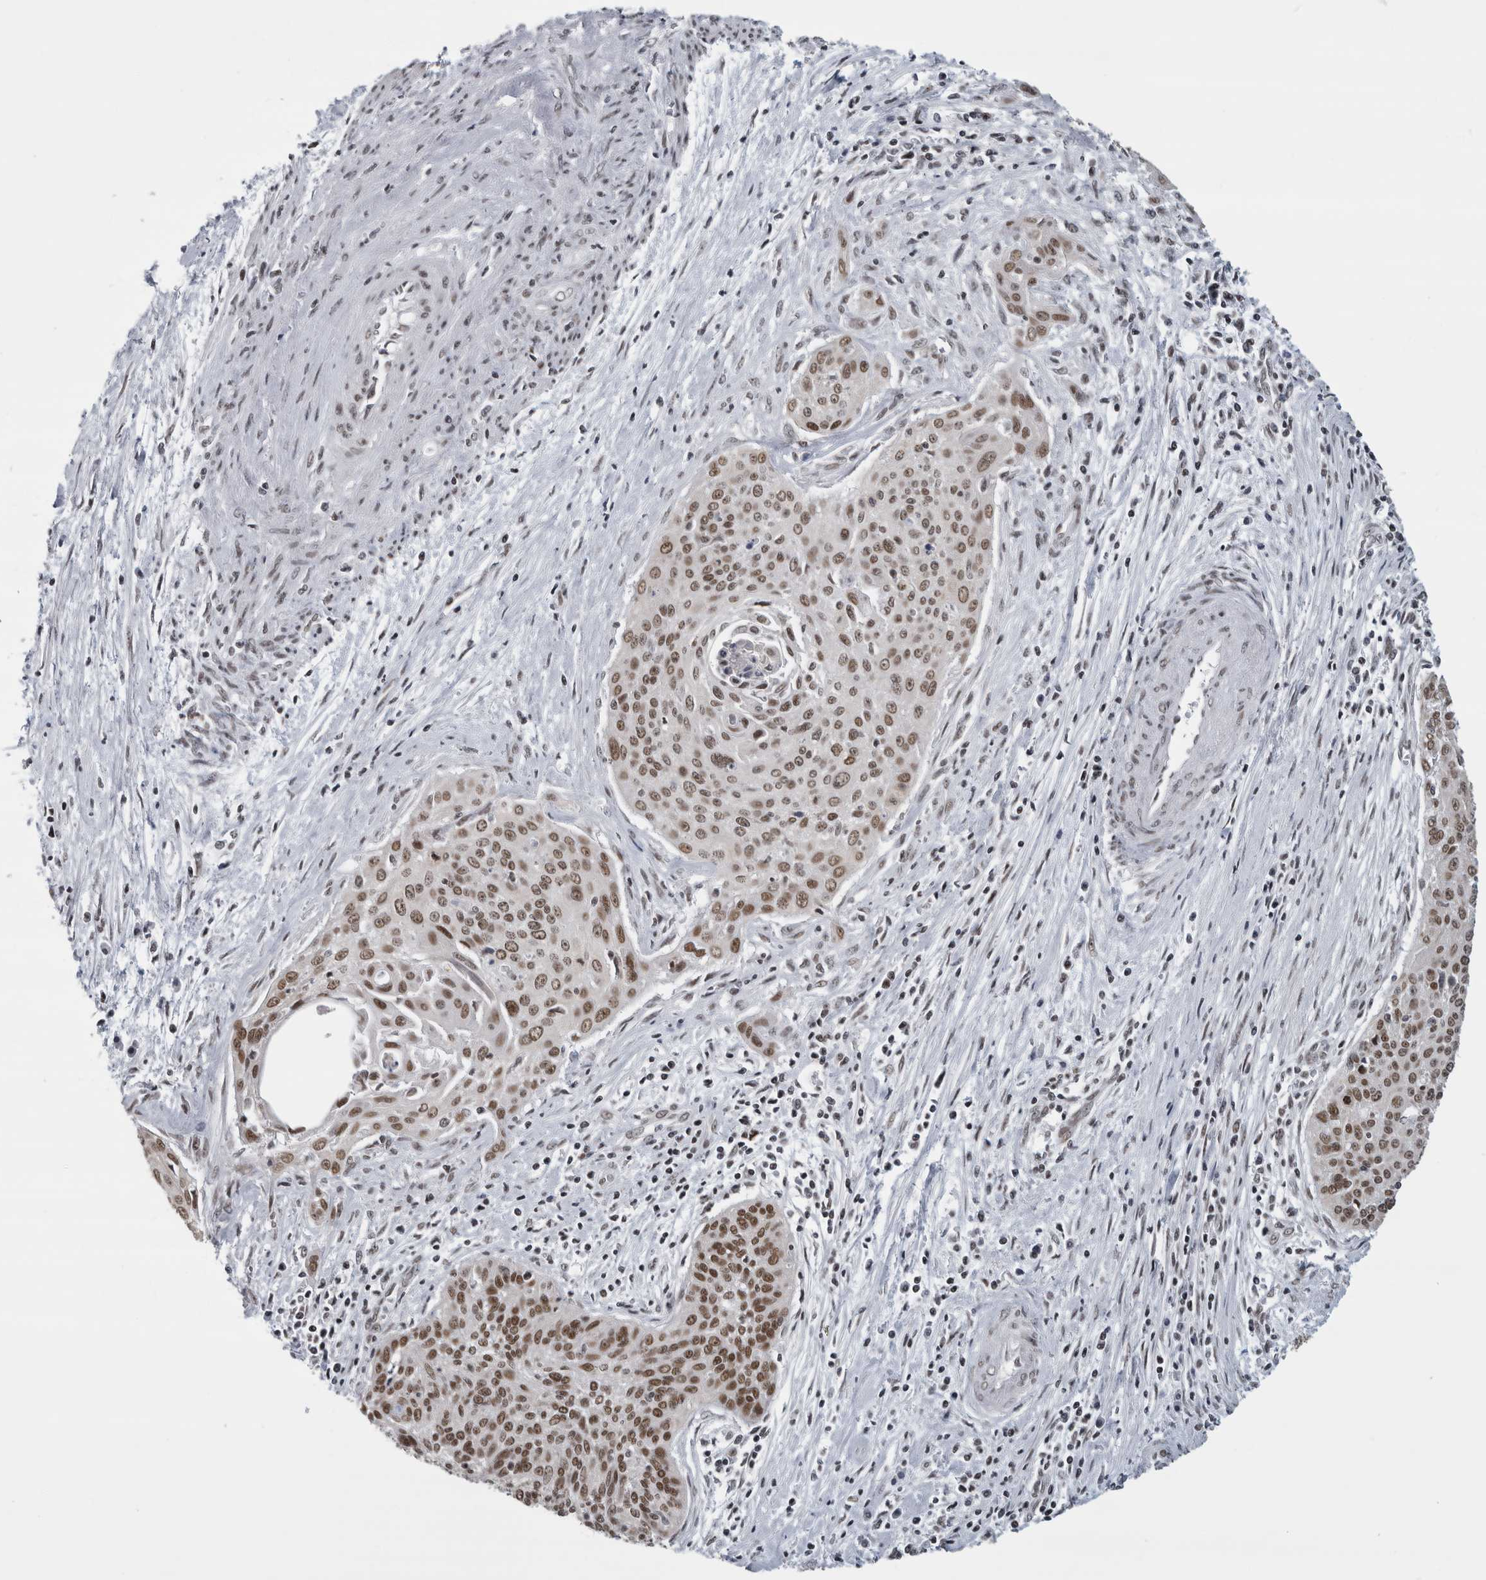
{"staining": {"intensity": "moderate", "quantity": ">75%", "location": "nuclear"}, "tissue": "cervical cancer", "cell_type": "Tumor cells", "image_type": "cancer", "snomed": [{"axis": "morphology", "description": "Squamous cell carcinoma, NOS"}, {"axis": "topography", "description": "Cervix"}], "caption": "High-power microscopy captured an immunohistochemistry image of cervical cancer, revealing moderate nuclear positivity in approximately >75% of tumor cells.", "gene": "ARID4B", "patient": {"sex": "female", "age": 55}}